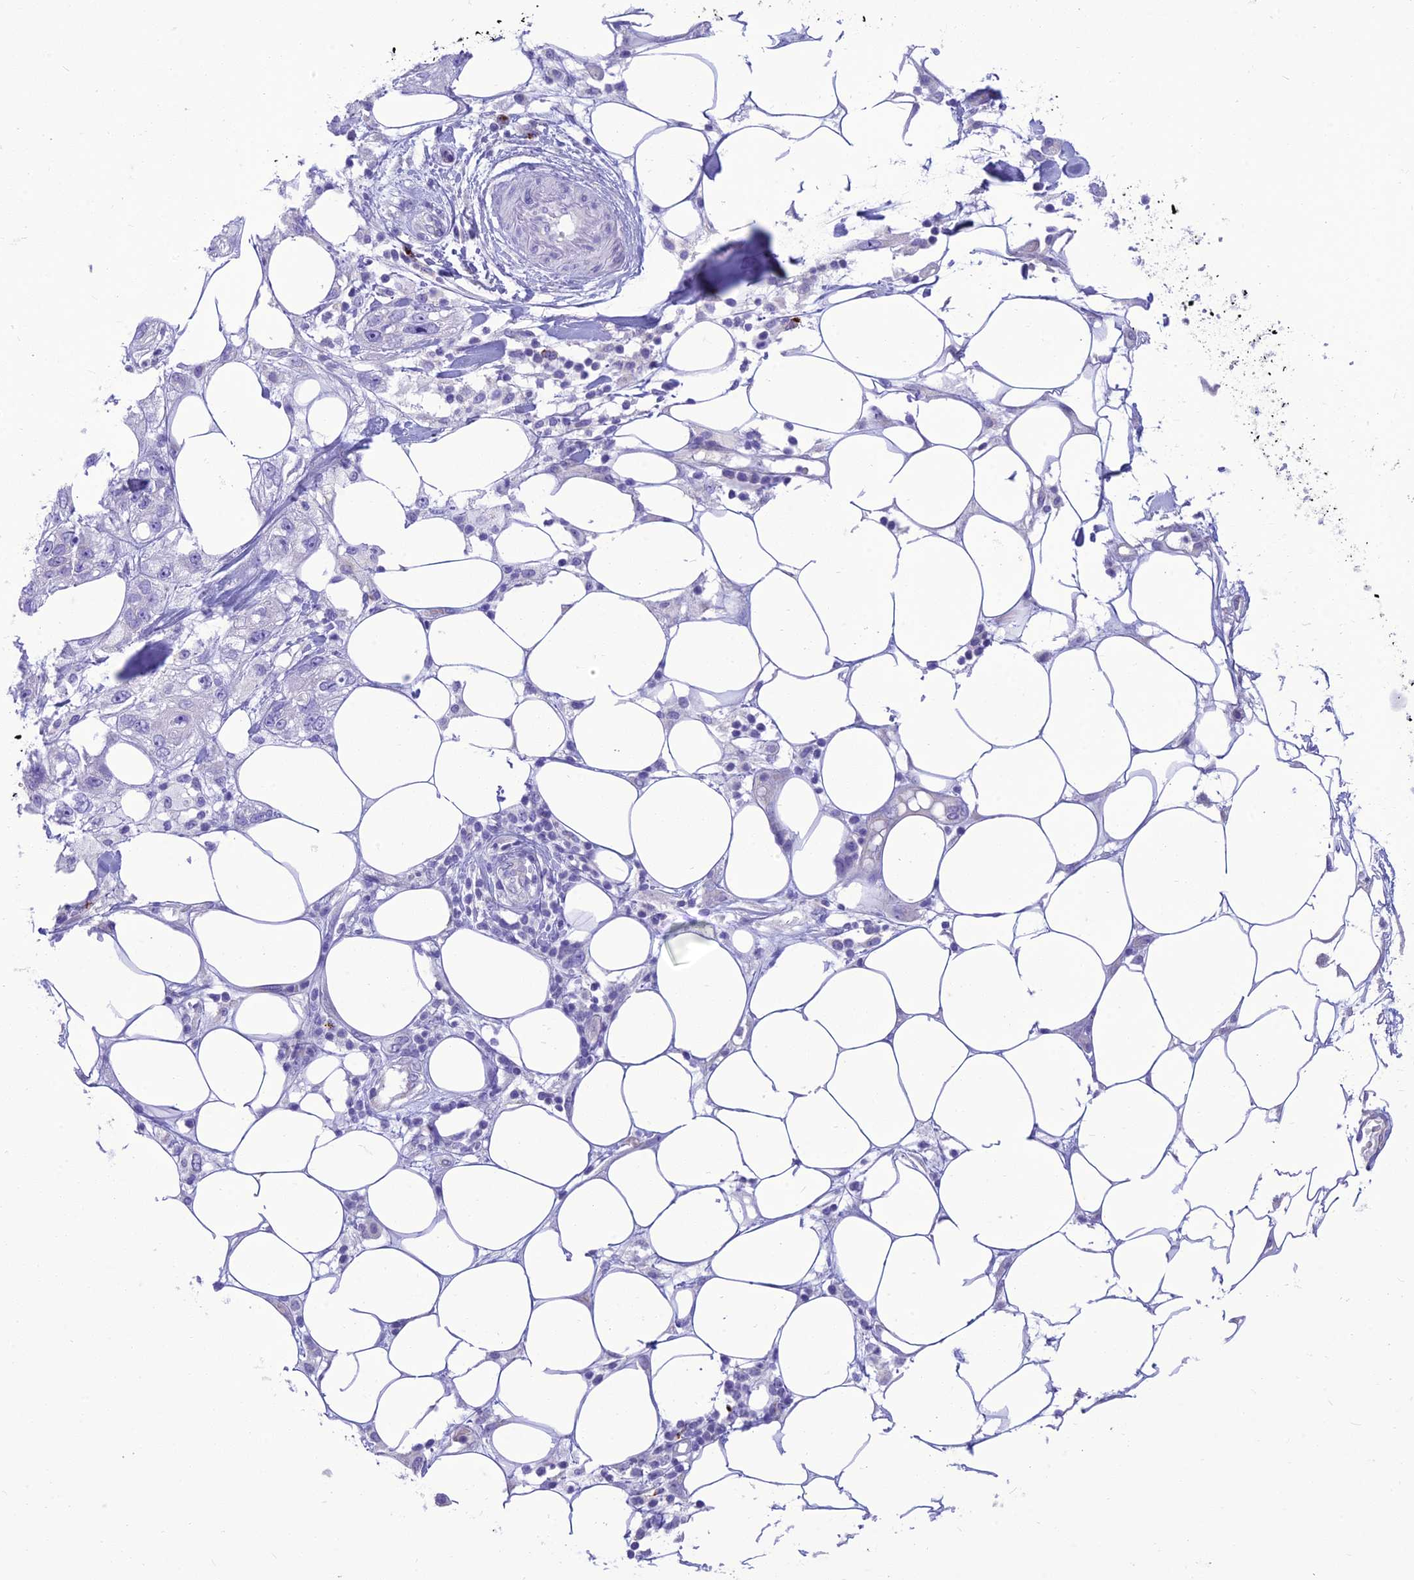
{"staining": {"intensity": "negative", "quantity": "none", "location": "none"}, "tissue": "skin cancer", "cell_type": "Tumor cells", "image_type": "cancer", "snomed": [{"axis": "morphology", "description": "Normal tissue, NOS"}, {"axis": "morphology", "description": "Squamous cell carcinoma, NOS"}, {"axis": "topography", "description": "Skin"}], "caption": "Tumor cells show no significant protein staining in squamous cell carcinoma (skin).", "gene": "DHDH", "patient": {"sex": "male", "age": 72}}